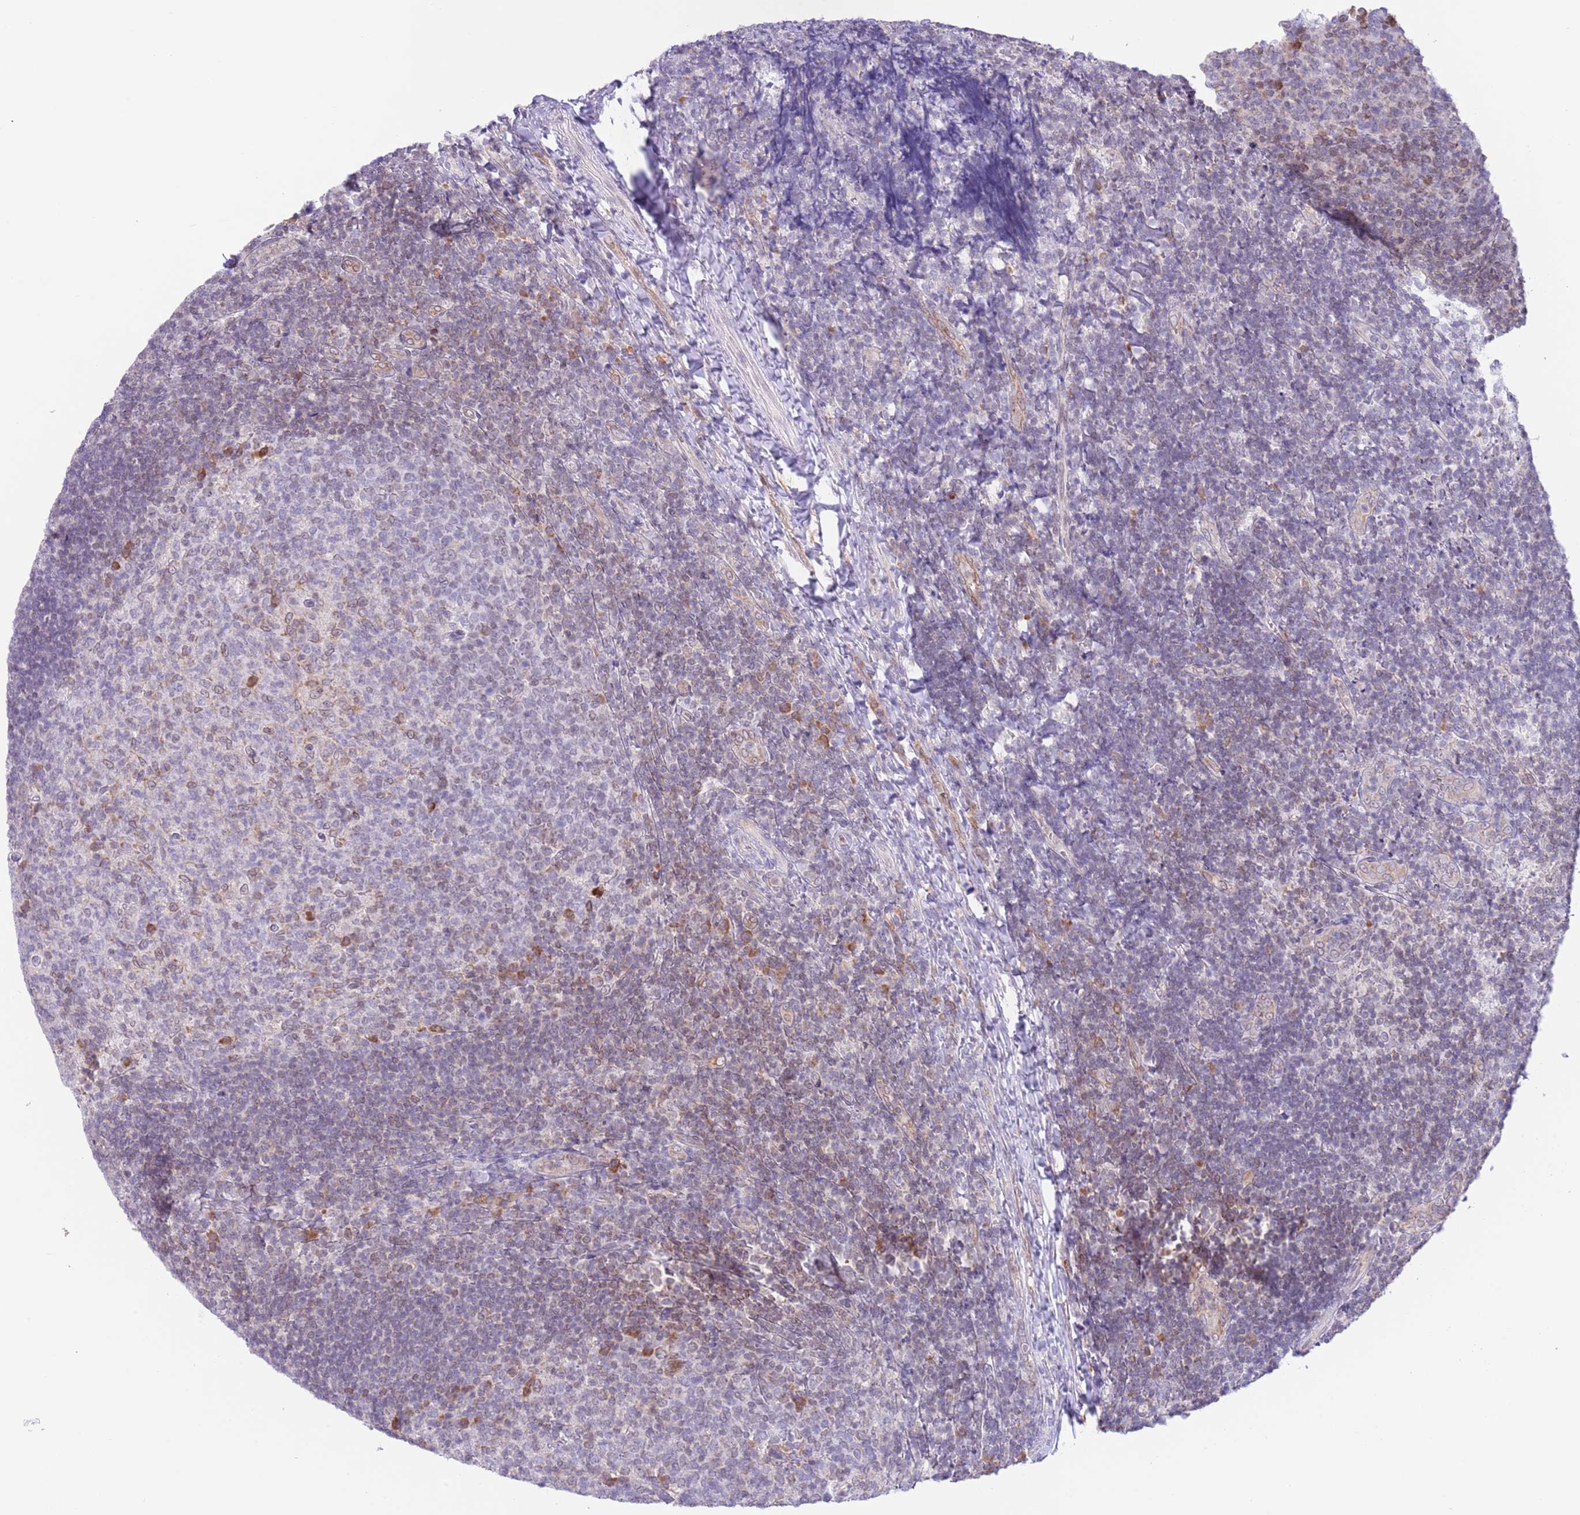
{"staining": {"intensity": "moderate", "quantity": "<25%", "location": "cytoplasmic/membranous"}, "tissue": "tonsil", "cell_type": "Germinal center cells", "image_type": "normal", "snomed": [{"axis": "morphology", "description": "Normal tissue, NOS"}, {"axis": "topography", "description": "Tonsil"}], "caption": "A micrograph of tonsil stained for a protein reveals moderate cytoplasmic/membranous brown staining in germinal center cells.", "gene": "EBPL", "patient": {"sex": "female", "age": 10}}